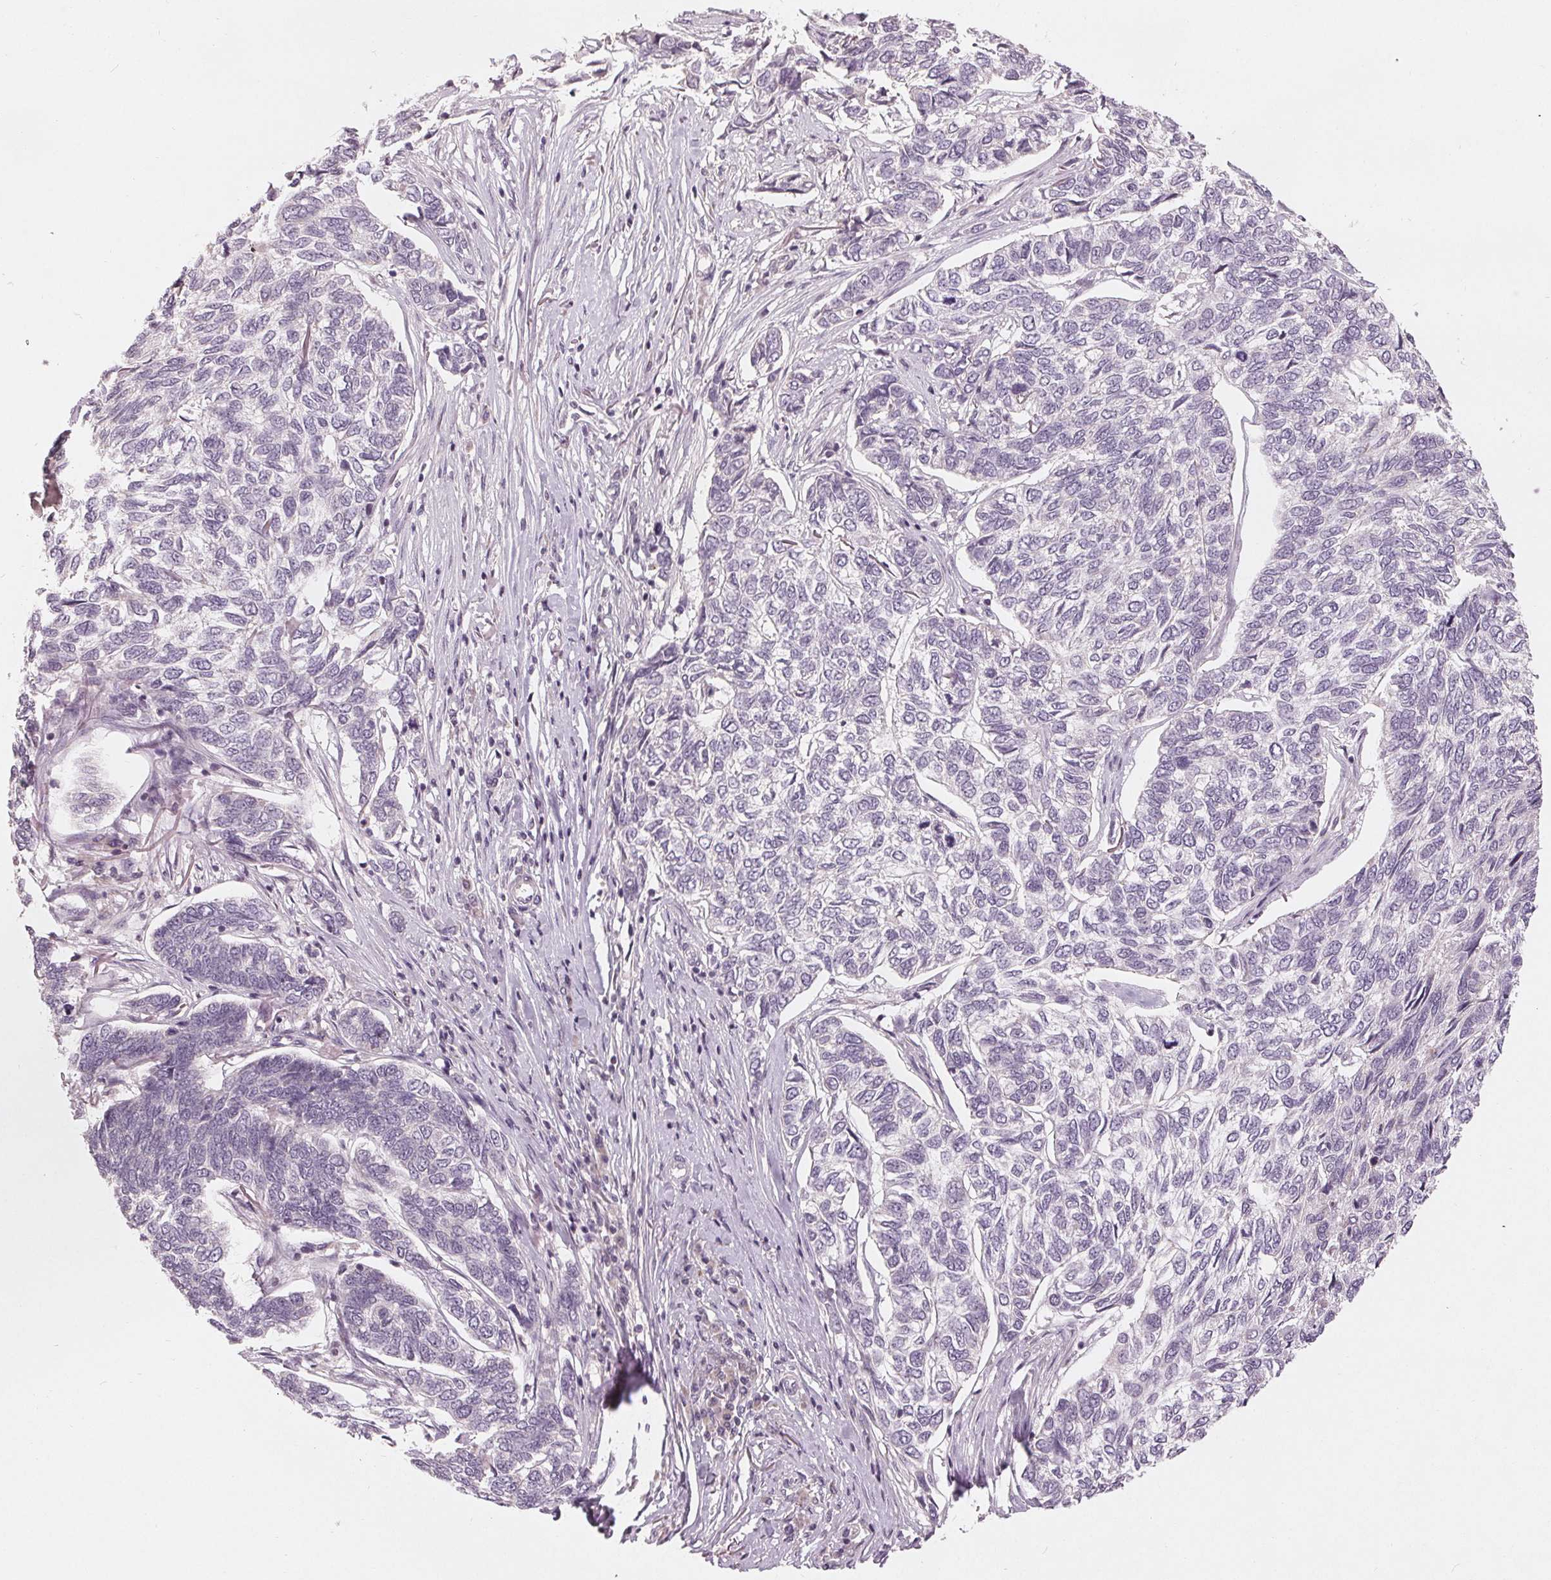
{"staining": {"intensity": "negative", "quantity": "none", "location": "none"}, "tissue": "skin cancer", "cell_type": "Tumor cells", "image_type": "cancer", "snomed": [{"axis": "morphology", "description": "Basal cell carcinoma"}, {"axis": "topography", "description": "Skin"}], "caption": "High power microscopy histopathology image of an immunohistochemistry (IHC) micrograph of skin cancer, revealing no significant staining in tumor cells.", "gene": "TRIM60", "patient": {"sex": "female", "age": 65}}